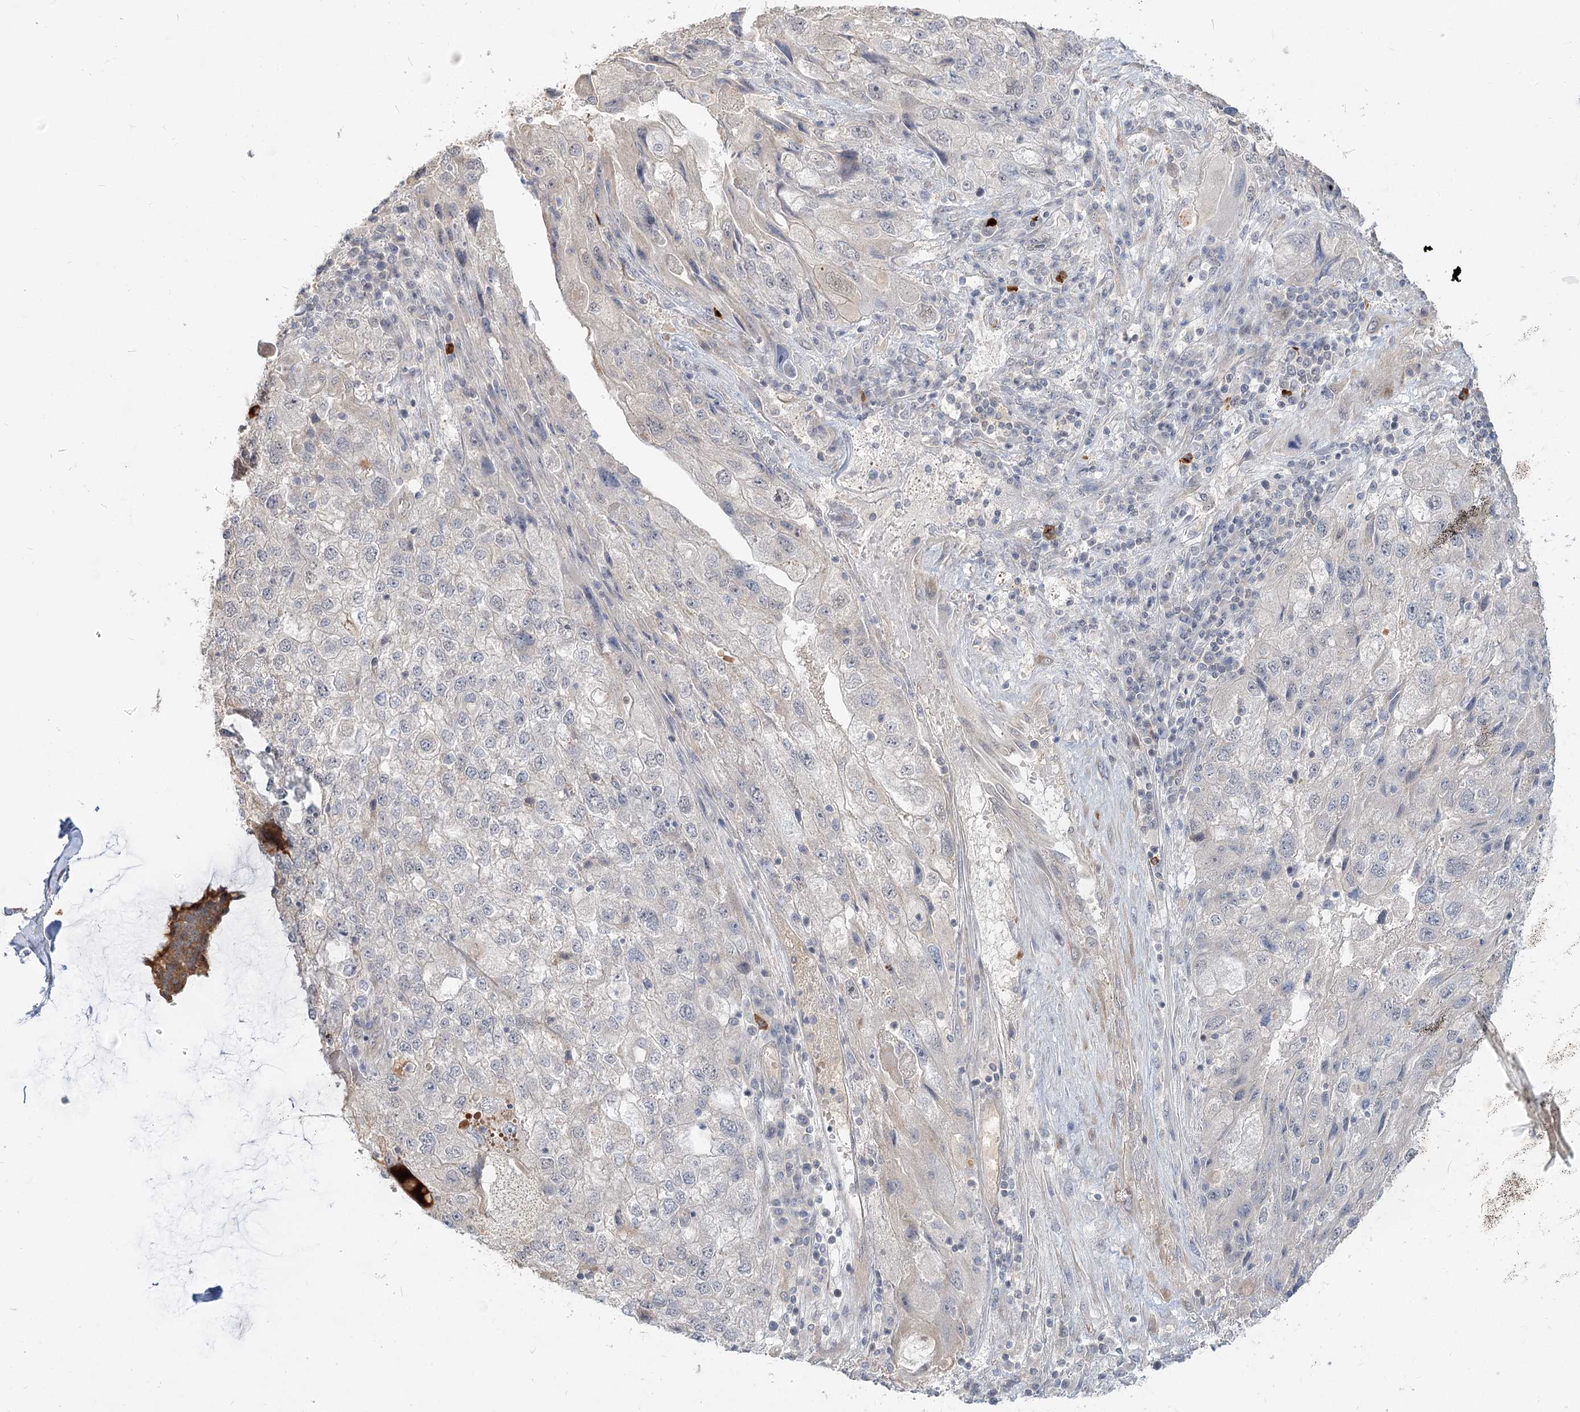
{"staining": {"intensity": "negative", "quantity": "none", "location": "none"}, "tissue": "endometrial cancer", "cell_type": "Tumor cells", "image_type": "cancer", "snomed": [{"axis": "morphology", "description": "Adenocarcinoma, NOS"}, {"axis": "topography", "description": "Endometrium"}], "caption": "This histopathology image is of endometrial cancer (adenocarcinoma) stained with immunohistochemistry (IHC) to label a protein in brown with the nuclei are counter-stained blue. There is no expression in tumor cells. (Stains: DAB (3,3'-diaminobenzidine) immunohistochemistry (IHC) with hematoxylin counter stain, Microscopy: brightfield microscopy at high magnification).", "gene": "GUCY2C", "patient": {"sex": "female", "age": 49}}